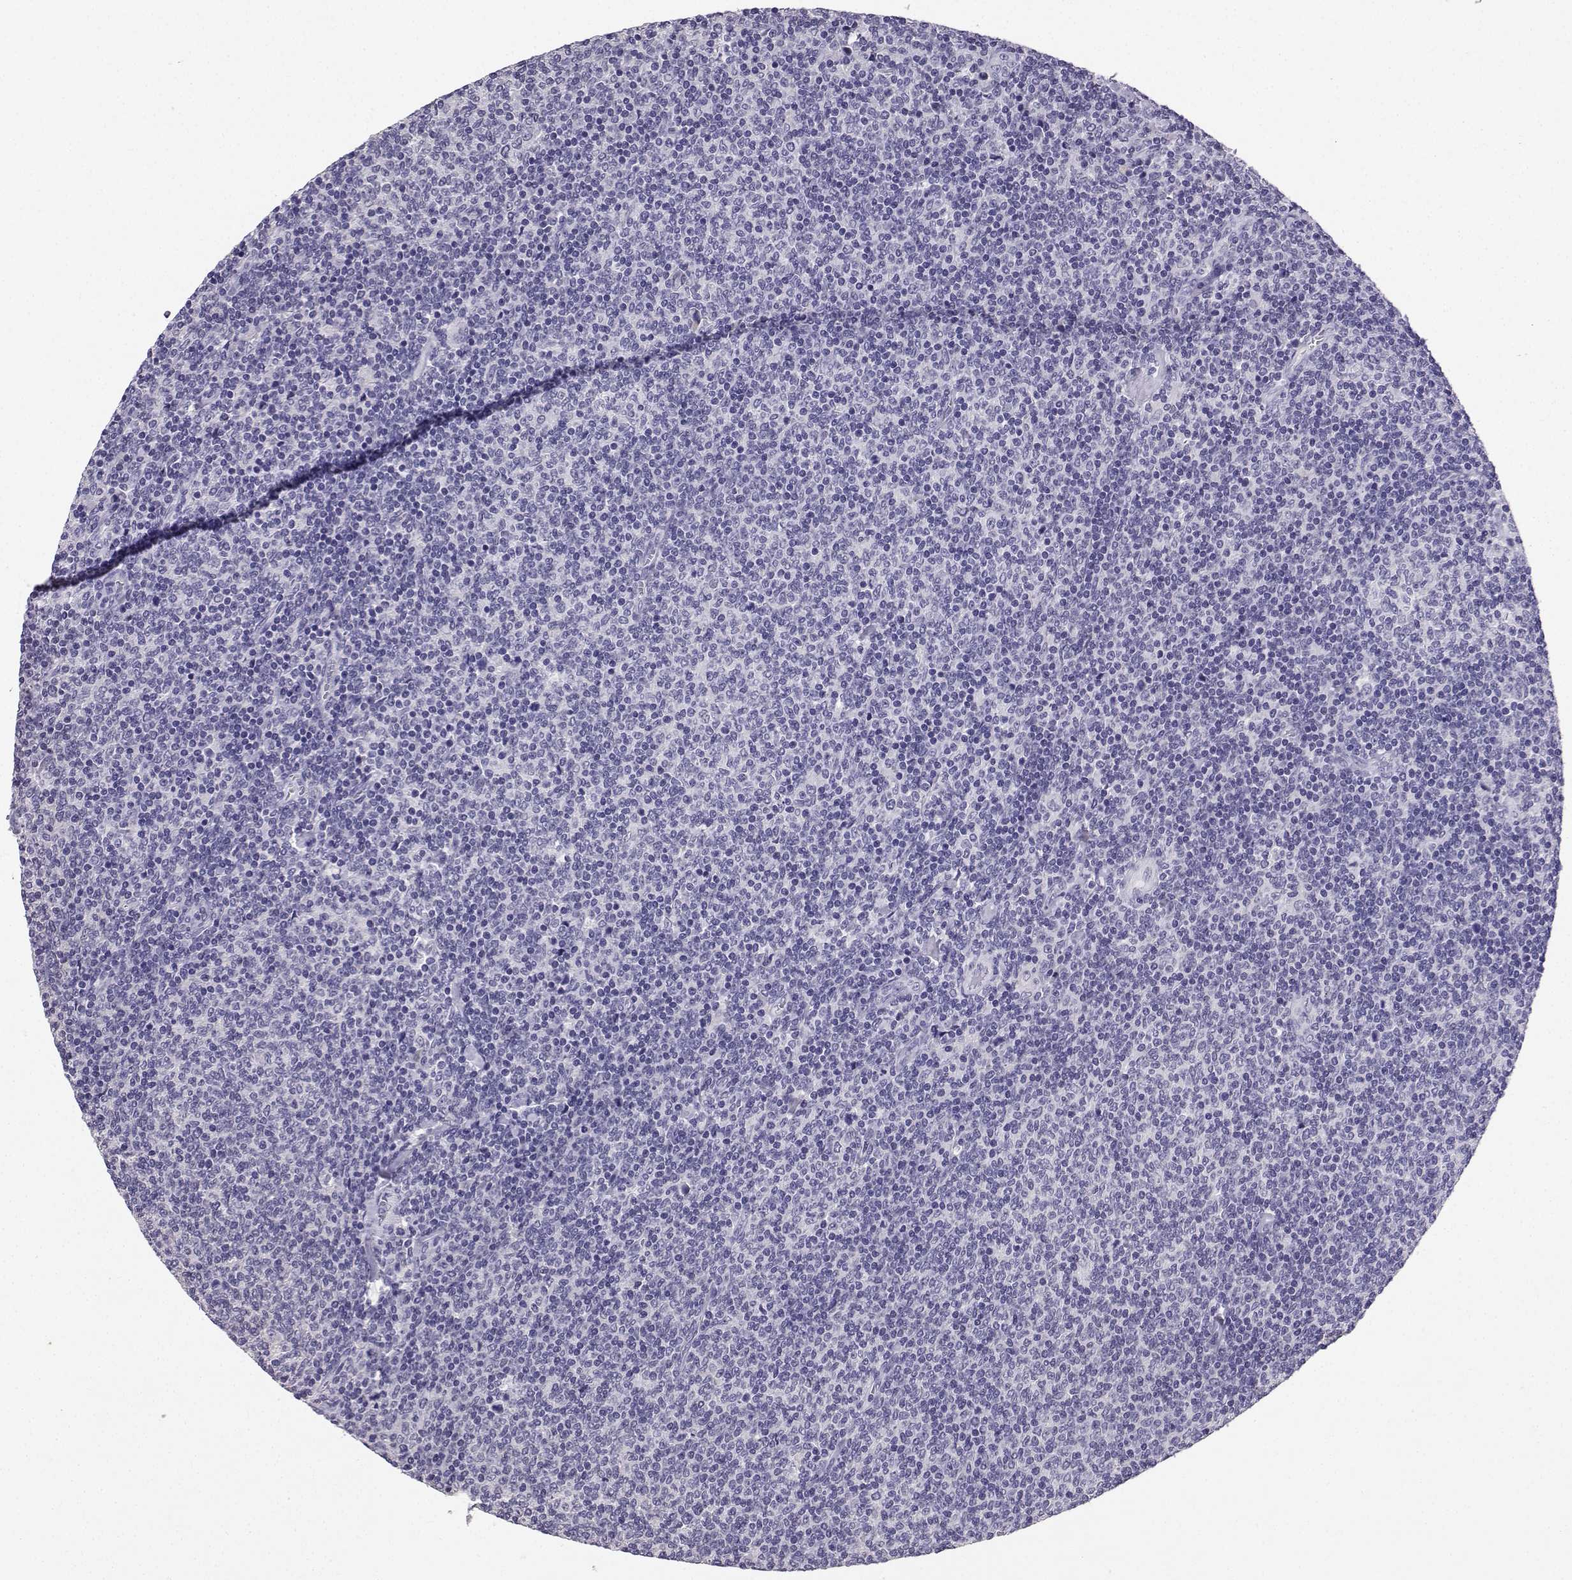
{"staining": {"intensity": "negative", "quantity": "none", "location": "none"}, "tissue": "lymphoma", "cell_type": "Tumor cells", "image_type": "cancer", "snomed": [{"axis": "morphology", "description": "Malignant lymphoma, non-Hodgkin's type, Low grade"}, {"axis": "topography", "description": "Lymph node"}], "caption": "DAB immunohistochemical staining of low-grade malignant lymphoma, non-Hodgkin's type shows no significant staining in tumor cells.", "gene": "SPAG11B", "patient": {"sex": "male", "age": 52}}